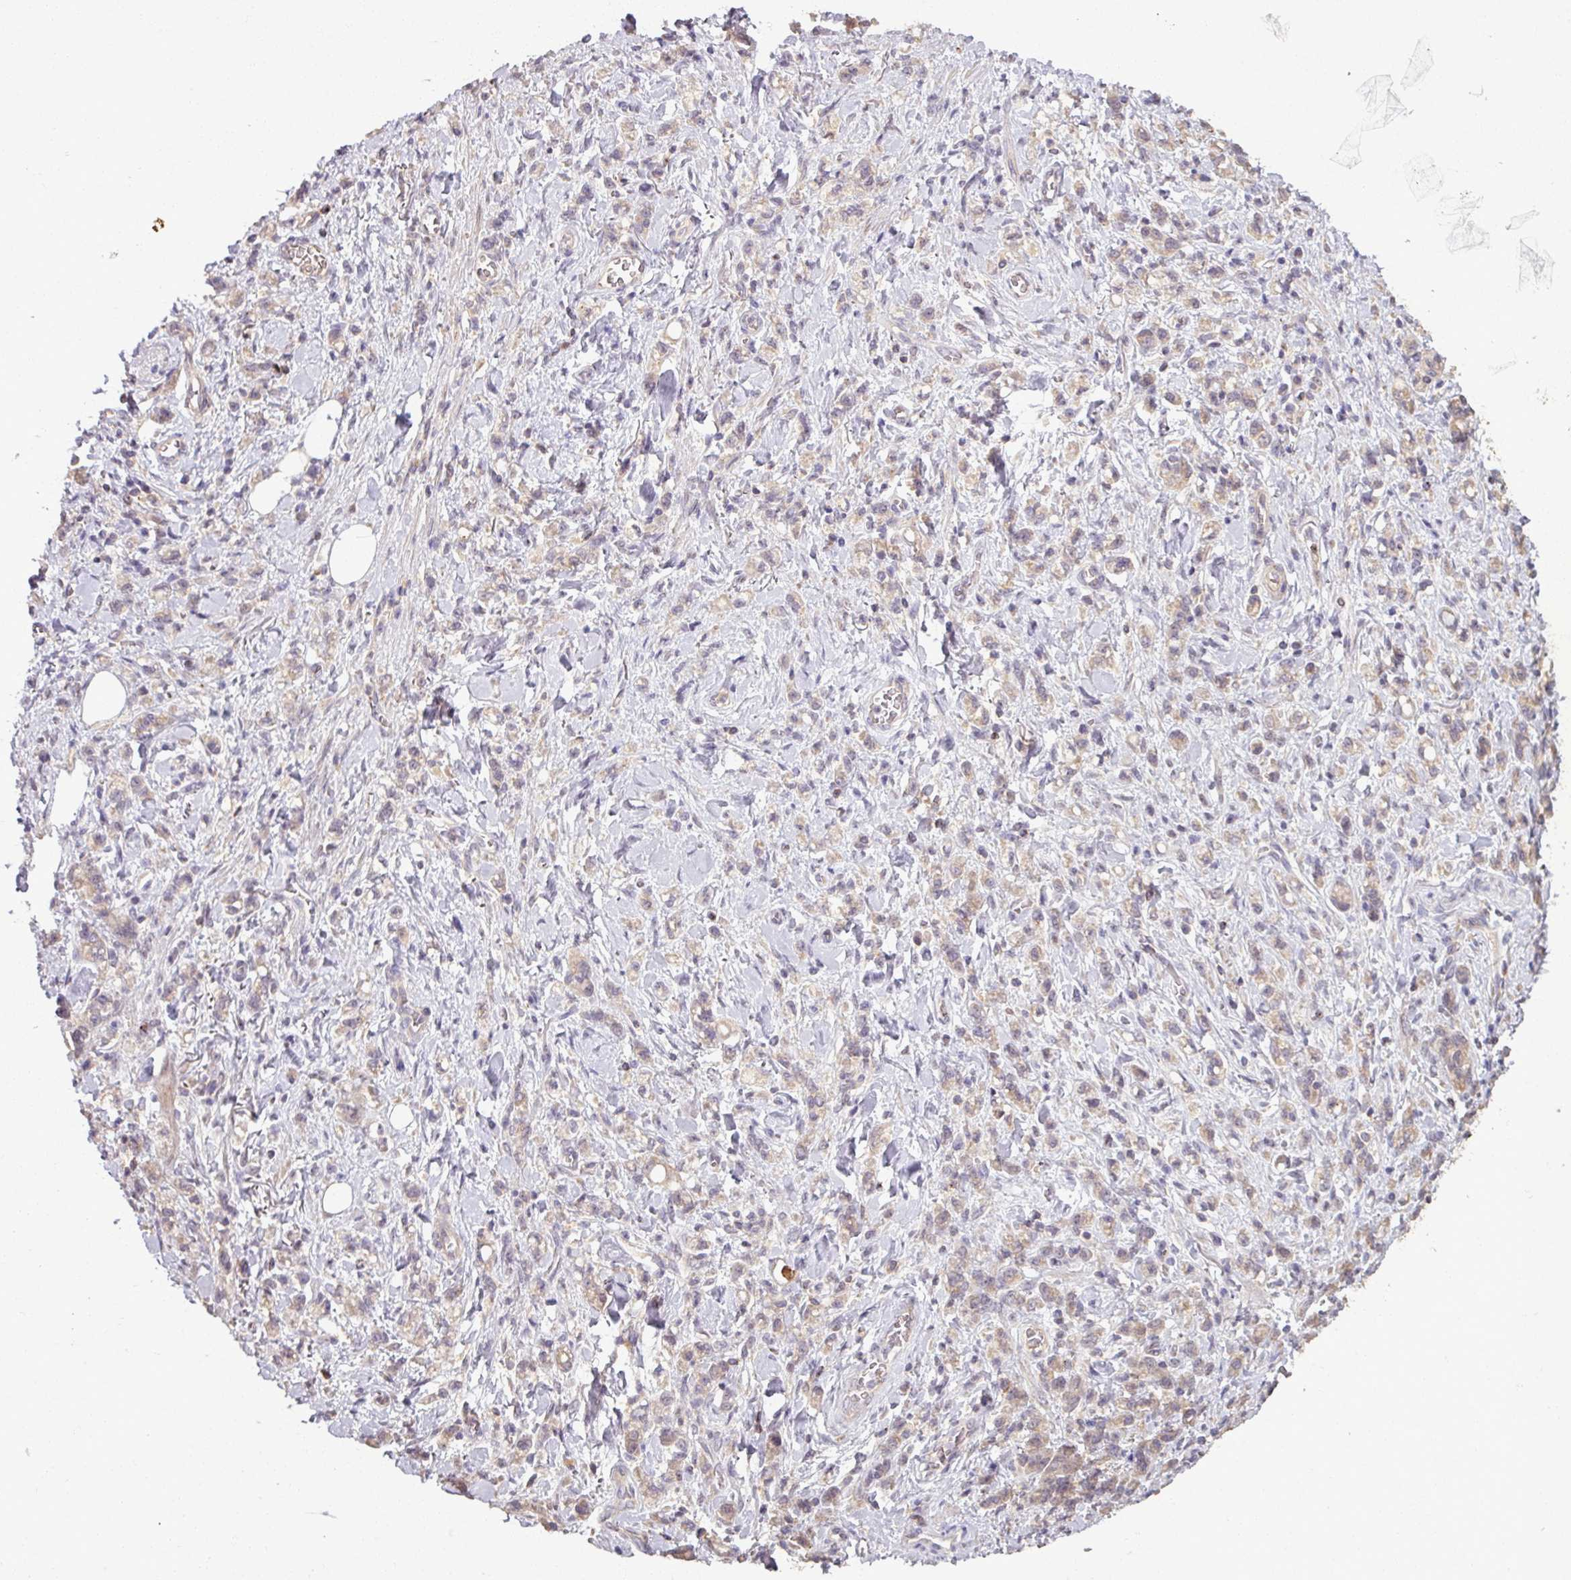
{"staining": {"intensity": "weak", "quantity": "25%-75%", "location": "cytoplasmic/membranous"}, "tissue": "stomach cancer", "cell_type": "Tumor cells", "image_type": "cancer", "snomed": [{"axis": "morphology", "description": "Adenocarcinoma, NOS"}, {"axis": "topography", "description": "Stomach"}], "caption": "High-power microscopy captured an immunohistochemistry (IHC) image of stomach adenocarcinoma, revealing weak cytoplasmic/membranous staining in approximately 25%-75% of tumor cells.", "gene": "OR6B1", "patient": {"sex": "male", "age": 77}}